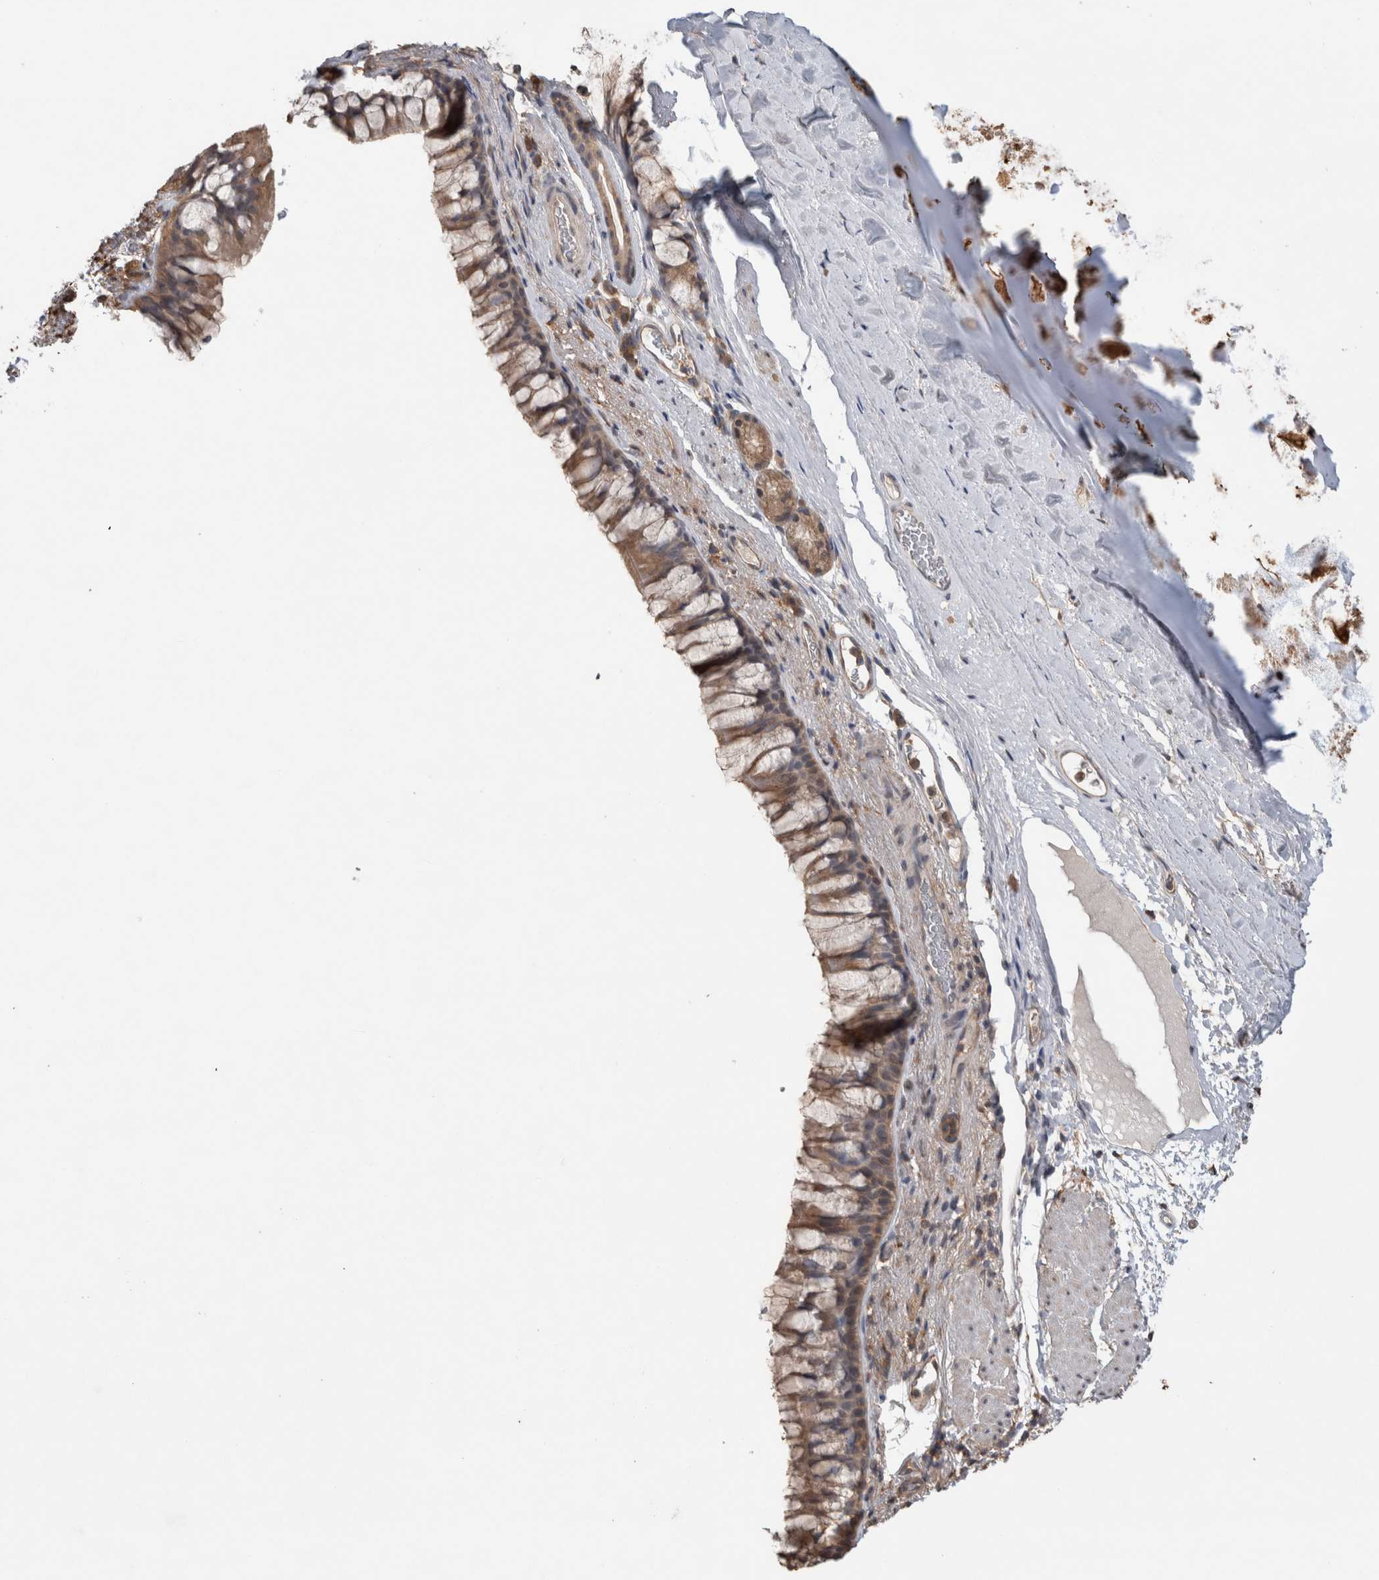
{"staining": {"intensity": "weak", "quantity": ">75%", "location": "cytoplasmic/membranous"}, "tissue": "bronchus", "cell_type": "Respiratory epithelial cells", "image_type": "normal", "snomed": [{"axis": "morphology", "description": "Normal tissue, NOS"}, {"axis": "topography", "description": "Cartilage tissue"}, {"axis": "topography", "description": "Bronchus"}], "caption": "The immunohistochemical stain labels weak cytoplasmic/membranous staining in respiratory epithelial cells of benign bronchus.", "gene": "TRIM5", "patient": {"sex": "female", "age": 53}}